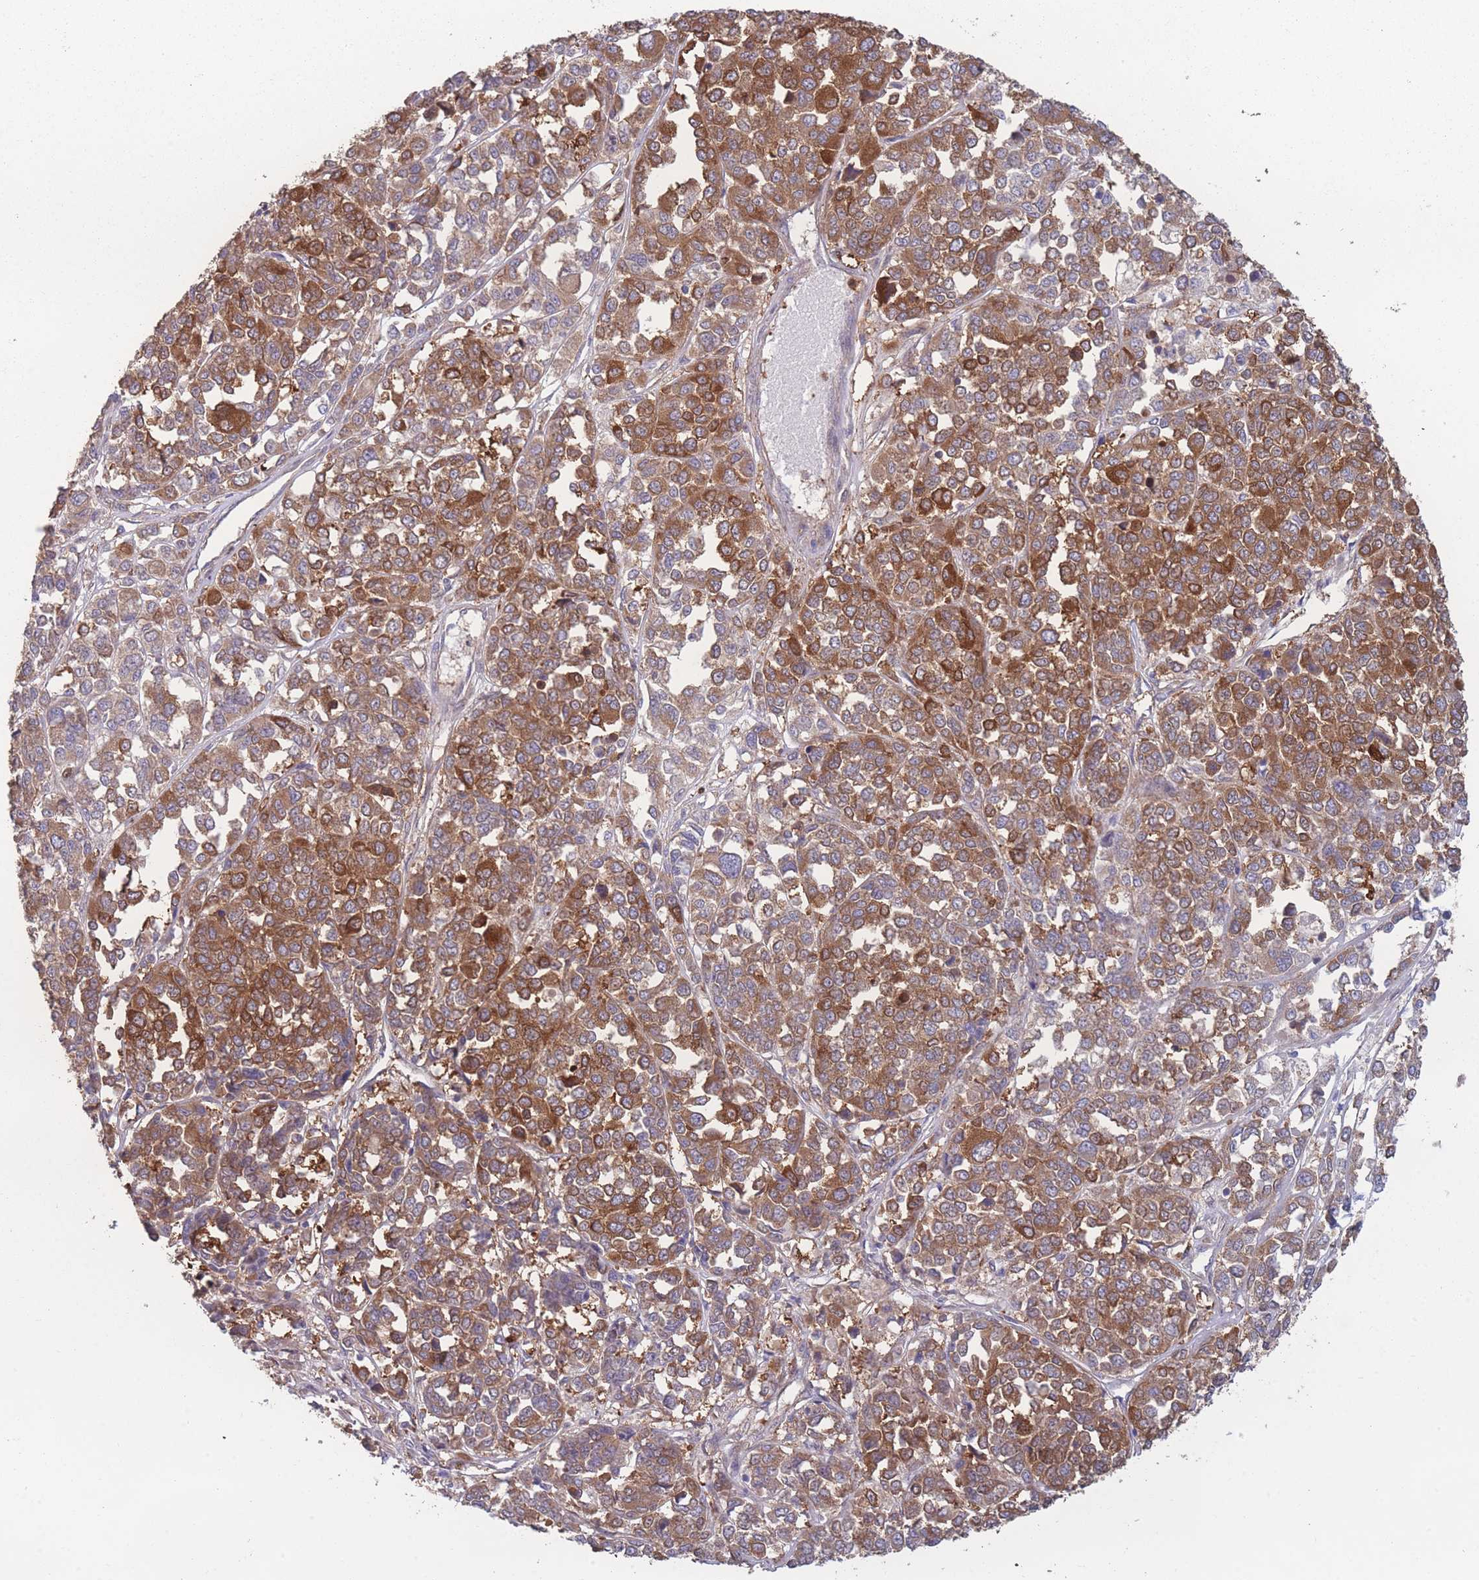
{"staining": {"intensity": "strong", "quantity": ">75%", "location": "cytoplasmic/membranous"}, "tissue": "melanoma", "cell_type": "Tumor cells", "image_type": "cancer", "snomed": [{"axis": "morphology", "description": "Malignant melanoma, Metastatic site"}, {"axis": "topography", "description": "Lymph node"}], "caption": "Strong cytoplasmic/membranous staining is identified in approximately >75% of tumor cells in melanoma.", "gene": "STEAP3", "patient": {"sex": "male", "age": 44}}